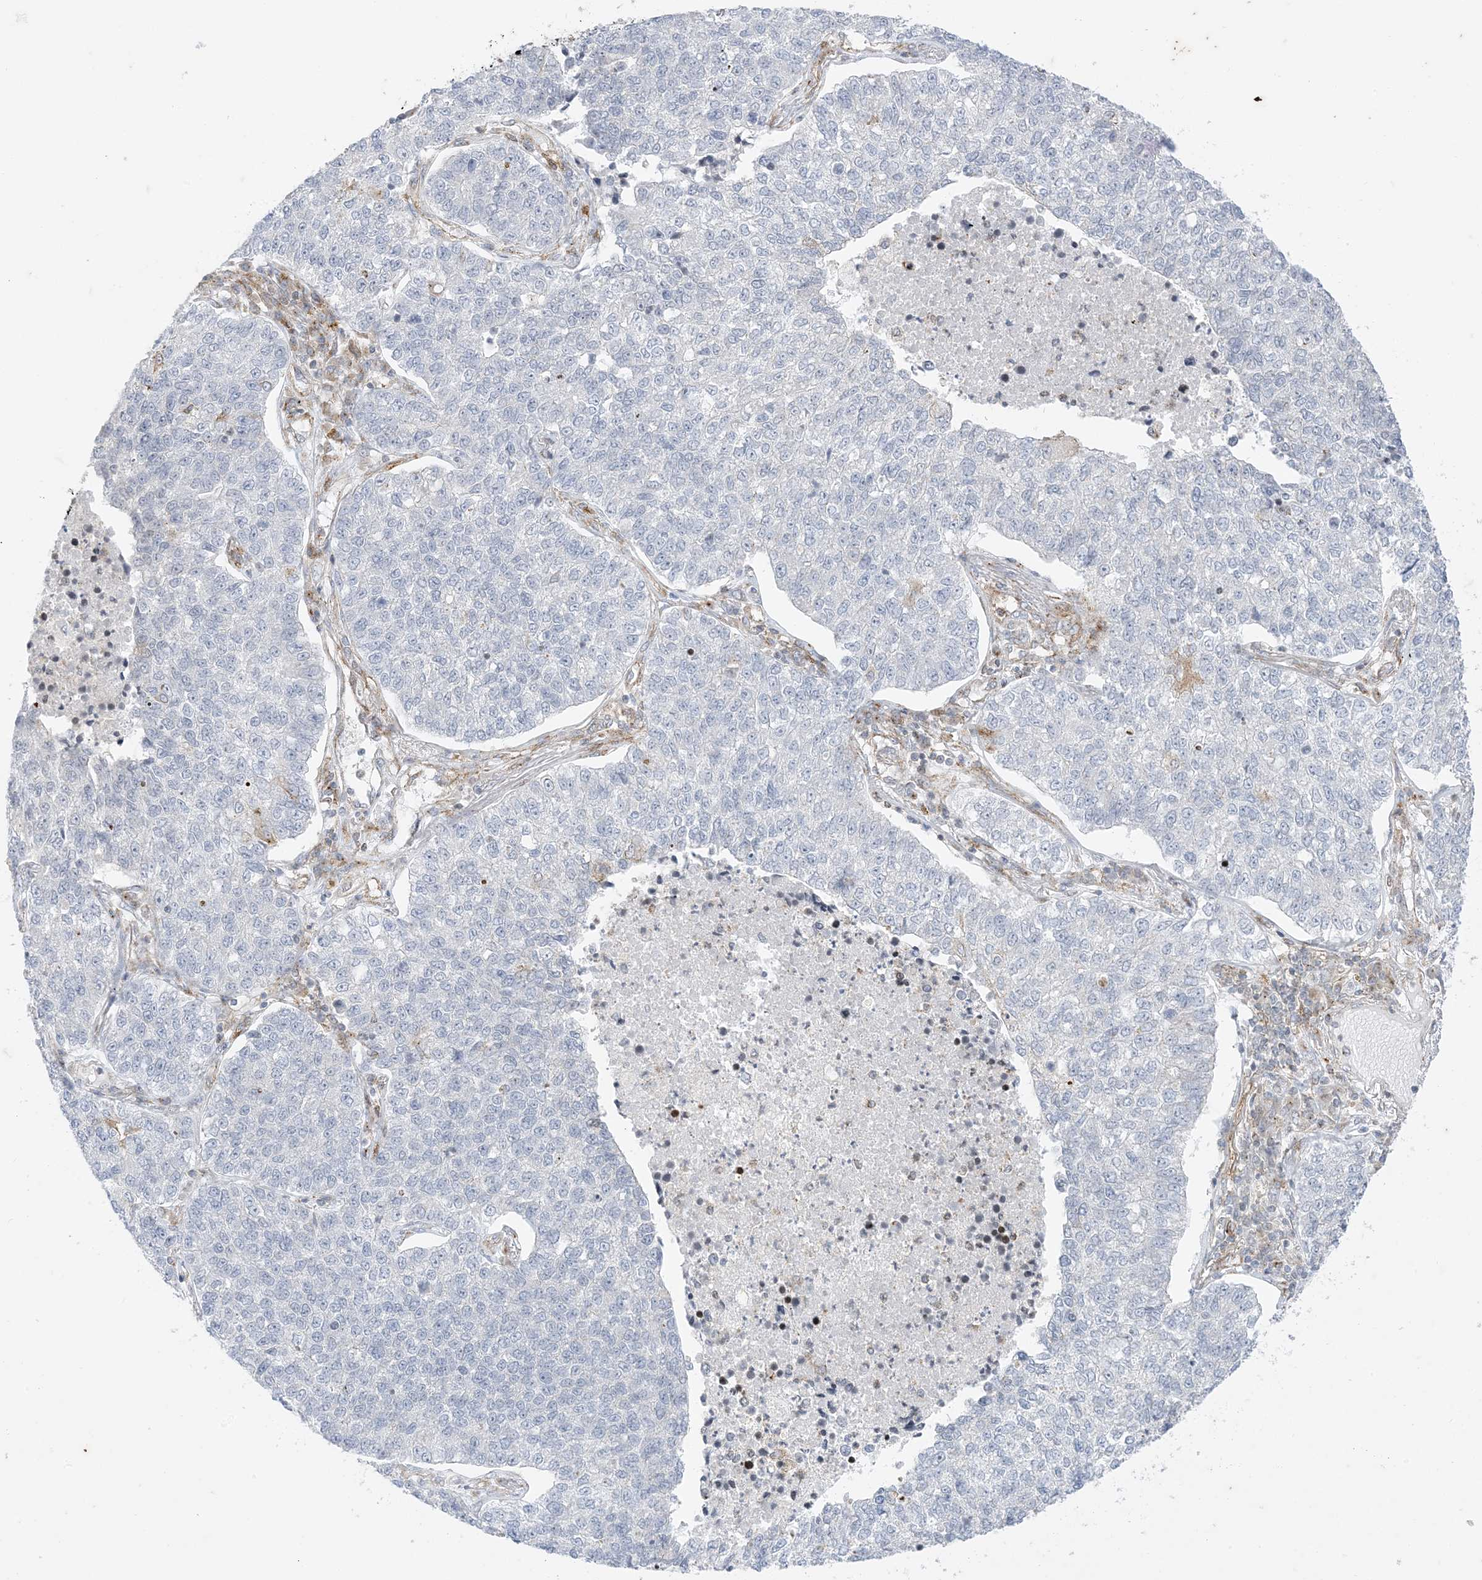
{"staining": {"intensity": "negative", "quantity": "none", "location": "none"}, "tissue": "lung cancer", "cell_type": "Tumor cells", "image_type": "cancer", "snomed": [{"axis": "morphology", "description": "Adenocarcinoma, NOS"}, {"axis": "topography", "description": "Lung"}], "caption": "Image shows no significant protein expression in tumor cells of lung cancer (adenocarcinoma). (Brightfield microscopy of DAB immunohistochemistry at high magnification).", "gene": "RAC1", "patient": {"sex": "male", "age": 49}}